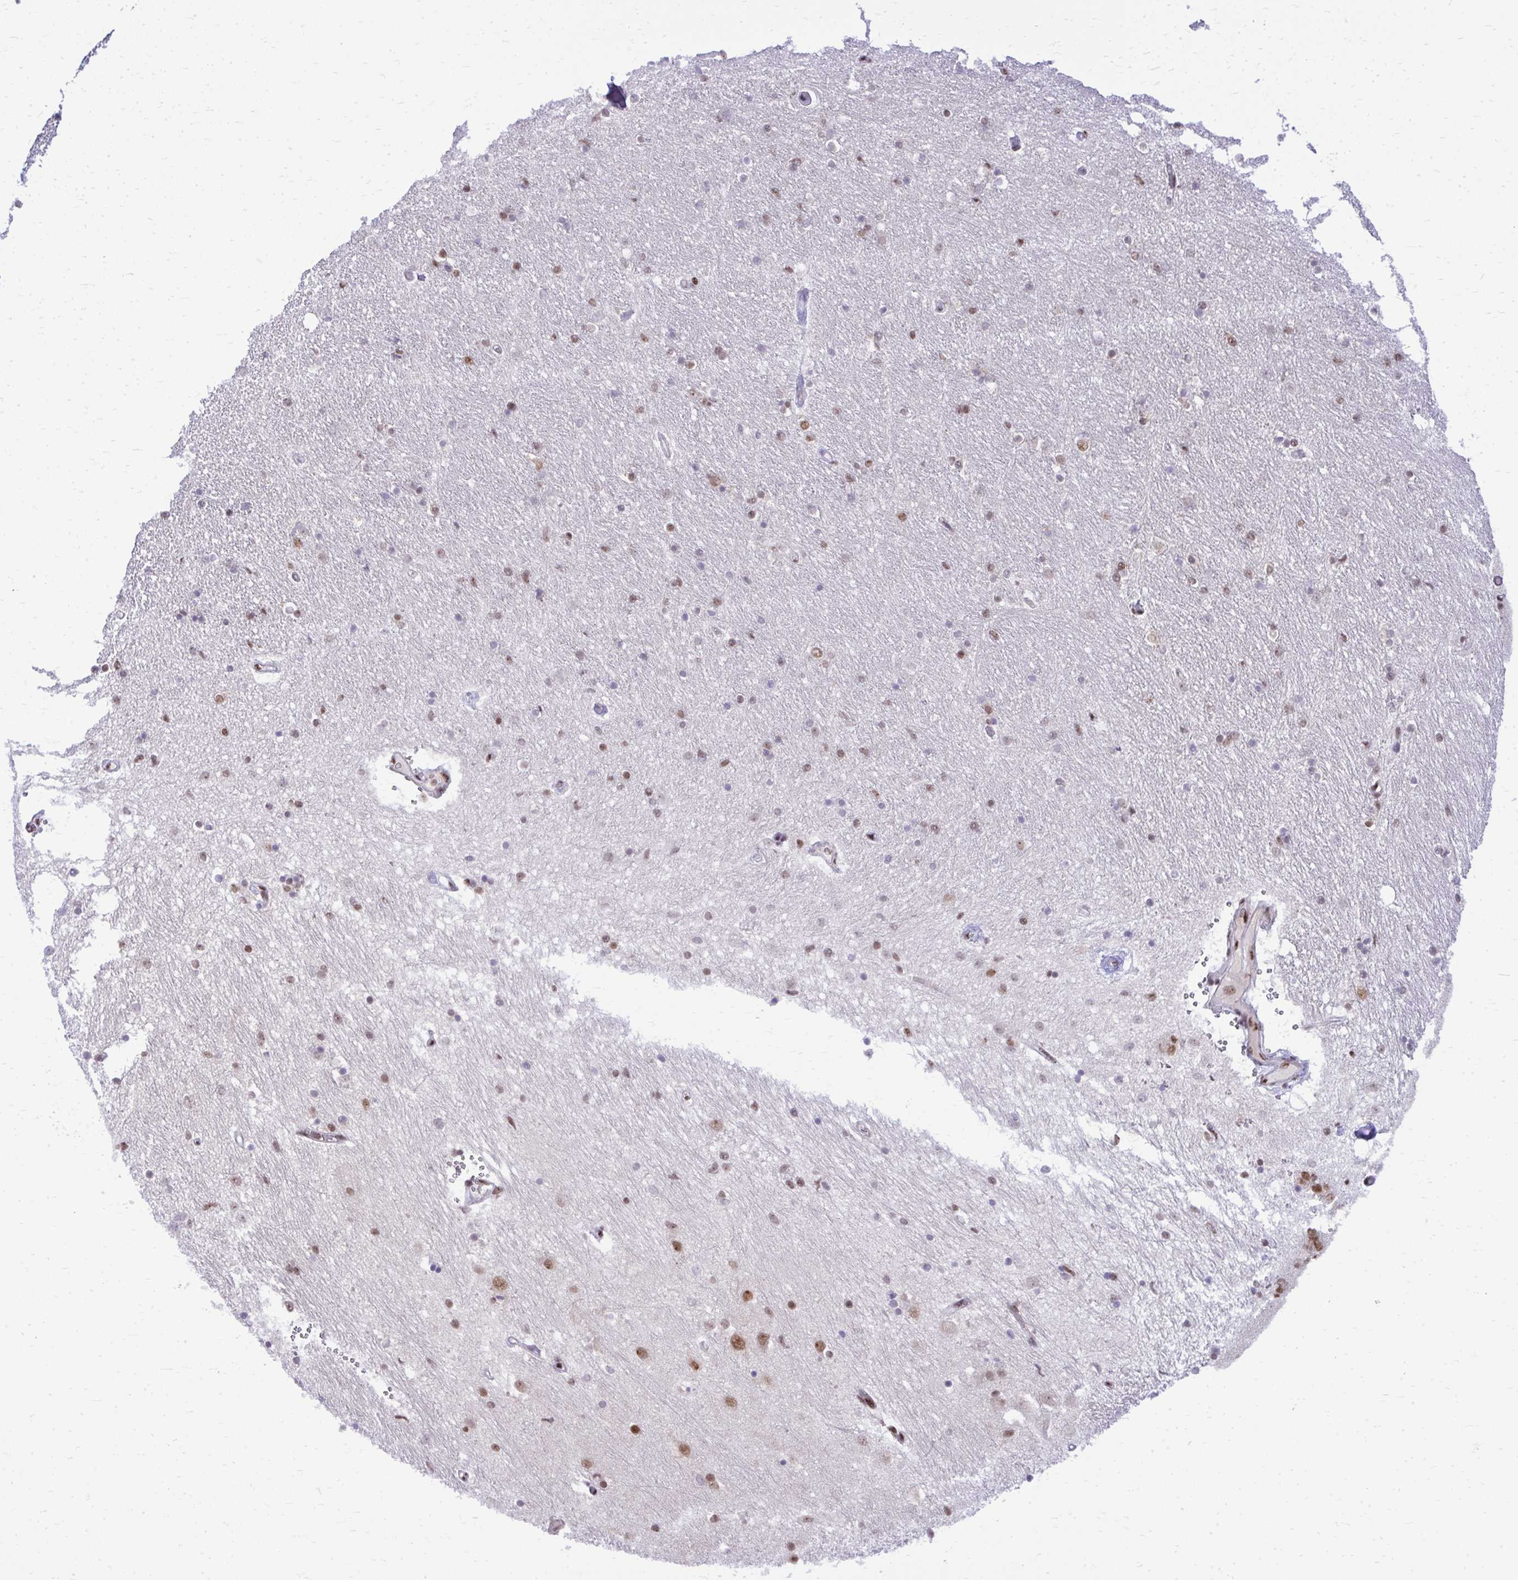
{"staining": {"intensity": "strong", "quantity": "25%-75%", "location": "nuclear"}, "tissue": "caudate", "cell_type": "Glial cells", "image_type": "normal", "snomed": [{"axis": "morphology", "description": "Normal tissue, NOS"}, {"axis": "topography", "description": "Lateral ventricle wall"}, {"axis": "topography", "description": "Hippocampus"}], "caption": "This is an image of immunohistochemistry staining of normal caudate, which shows strong staining in the nuclear of glial cells.", "gene": "PRPF19", "patient": {"sex": "female", "age": 63}}